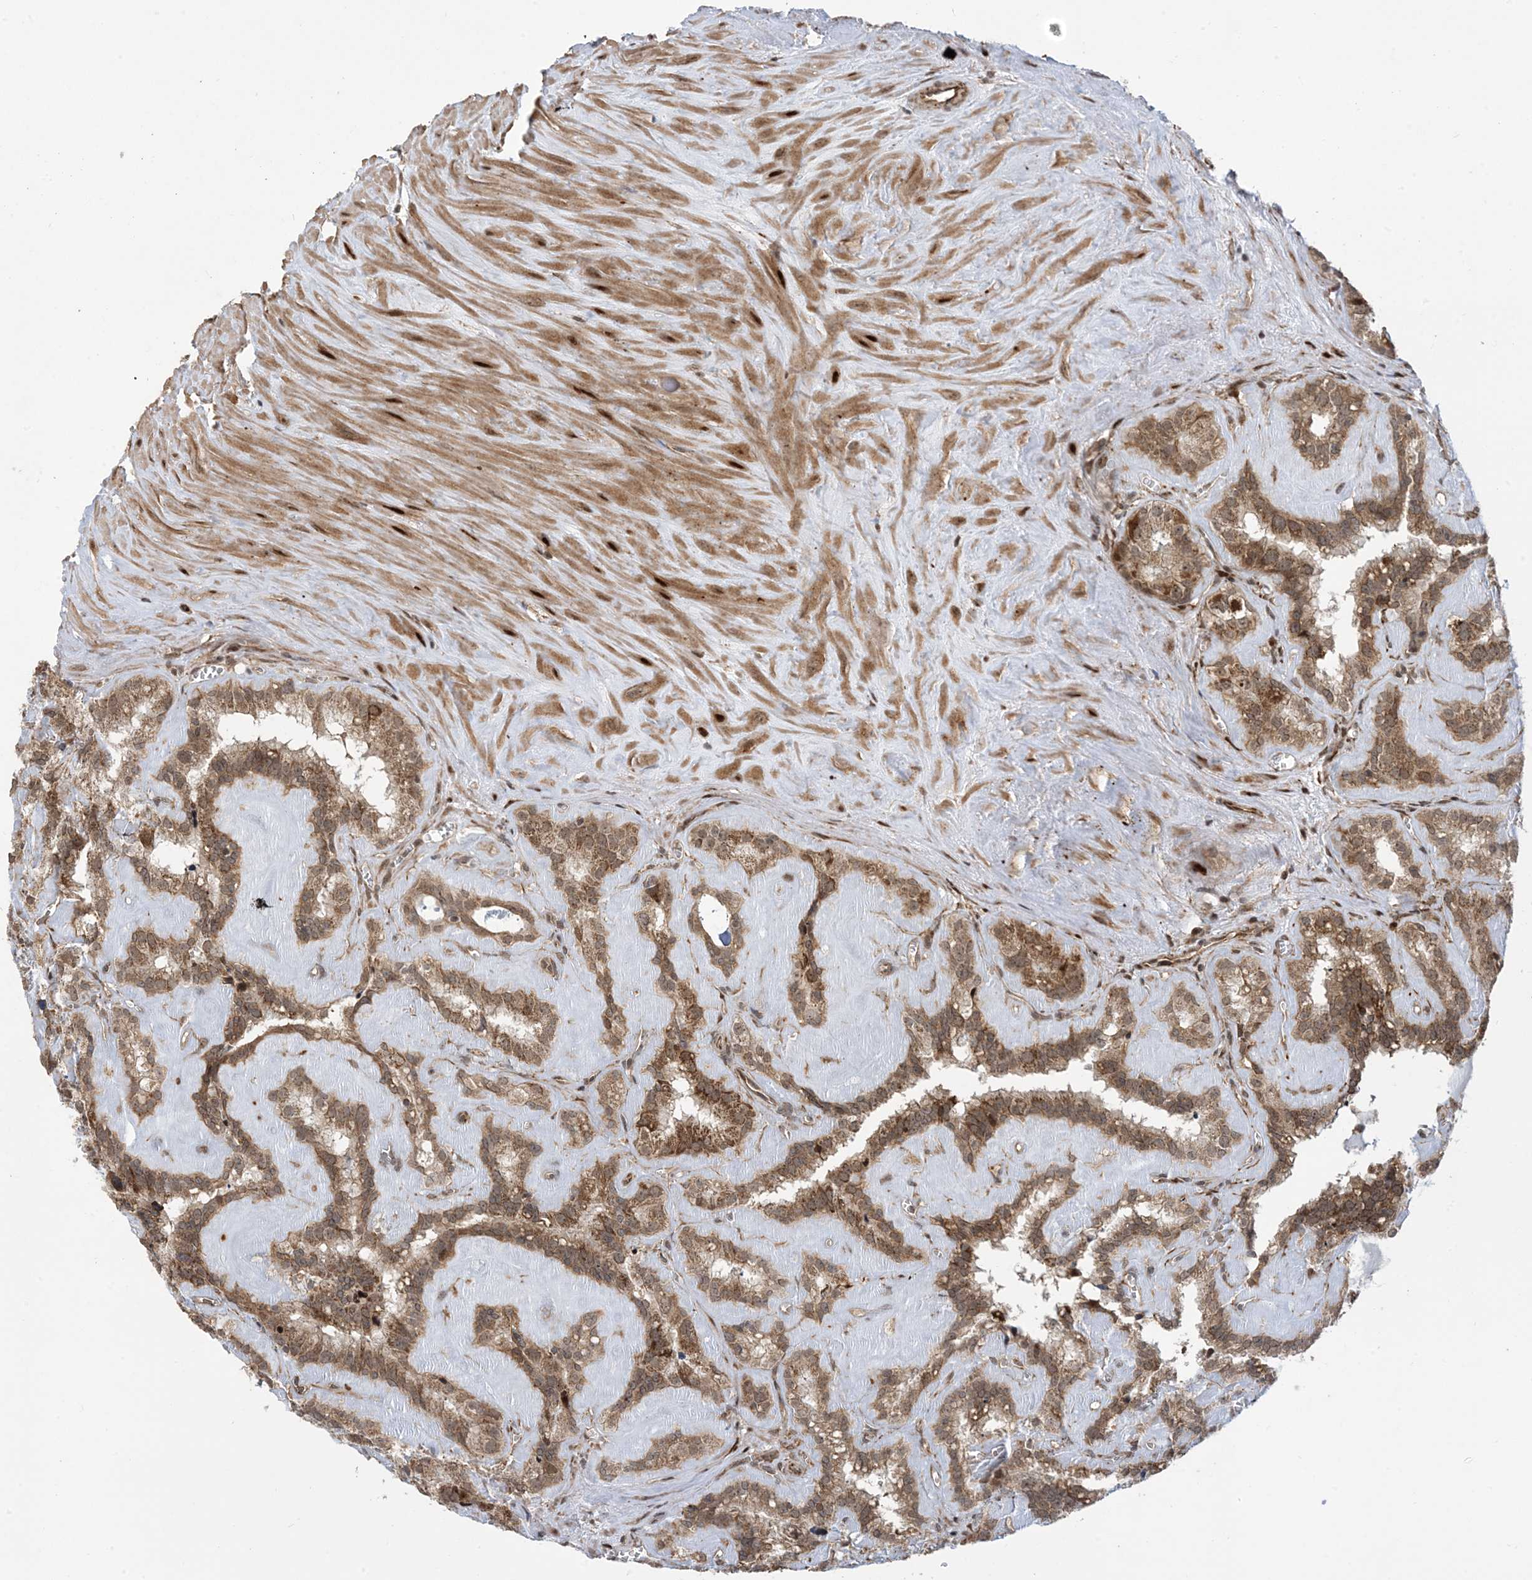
{"staining": {"intensity": "moderate", "quantity": ">75%", "location": "cytoplasmic/membranous"}, "tissue": "seminal vesicle", "cell_type": "Glandular cells", "image_type": "normal", "snomed": [{"axis": "morphology", "description": "Normal tissue, NOS"}, {"axis": "topography", "description": "Prostate"}, {"axis": "topography", "description": "Seminal veicle"}], "caption": "Moderate cytoplasmic/membranous protein expression is identified in approximately >75% of glandular cells in seminal vesicle. (Stains: DAB (3,3'-diaminobenzidine) in brown, nuclei in blue, Microscopy: brightfield microscopy at high magnification).", "gene": "FAM9B", "patient": {"sex": "male", "age": 59}}